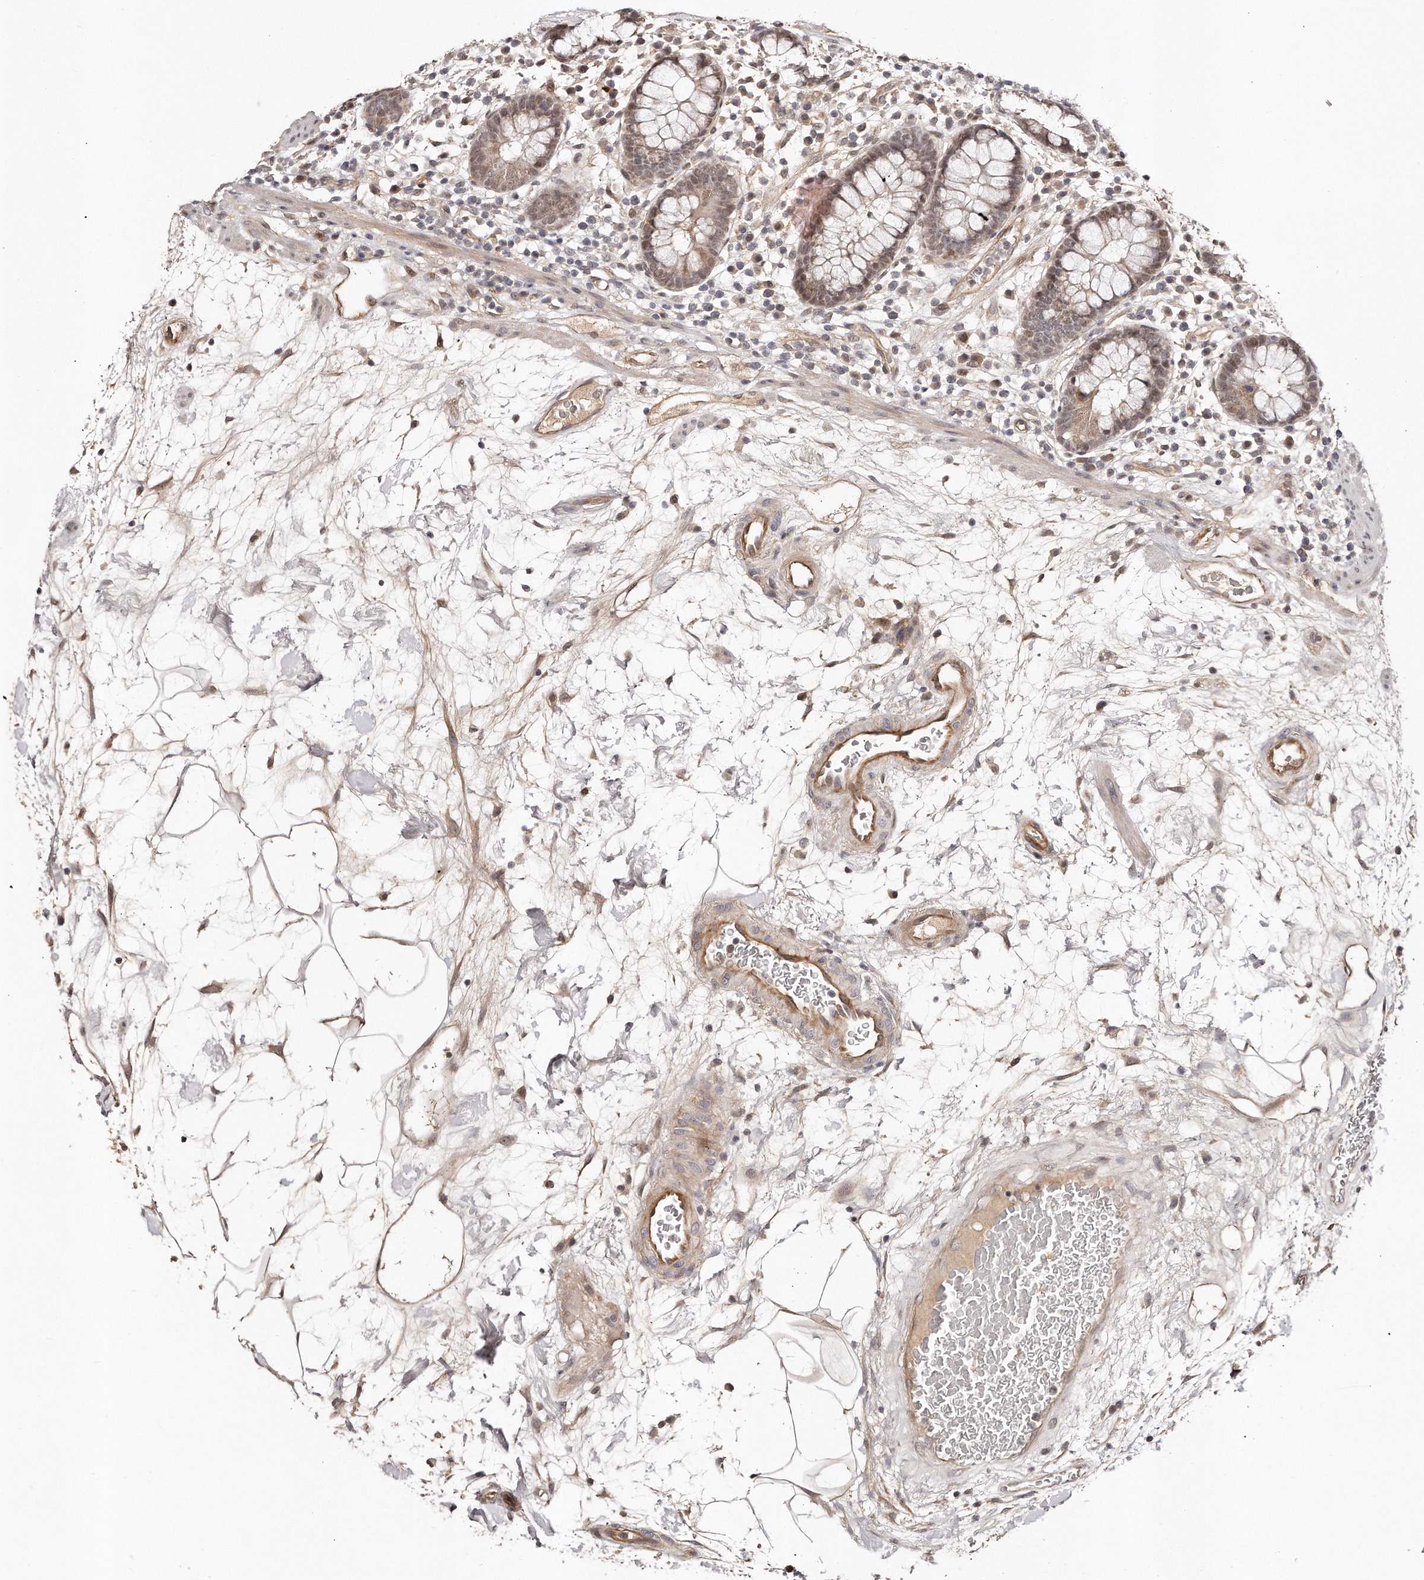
{"staining": {"intensity": "strong", "quantity": ">75%", "location": "cytoplasmic/membranous,nuclear"}, "tissue": "colon", "cell_type": "Endothelial cells", "image_type": "normal", "snomed": [{"axis": "morphology", "description": "Normal tissue, NOS"}, {"axis": "topography", "description": "Colon"}], "caption": "High-magnification brightfield microscopy of benign colon stained with DAB (brown) and counterstained with hematoxylin (blue). endothelial cells exhibit strong cytoplasmic/membranous,nuclear expression is seen in about>75% of cells. (IHC, brightfield microscopy, high magnification).", "gene": "SOX4", "patient": {"sex": "female", "age": 79}}